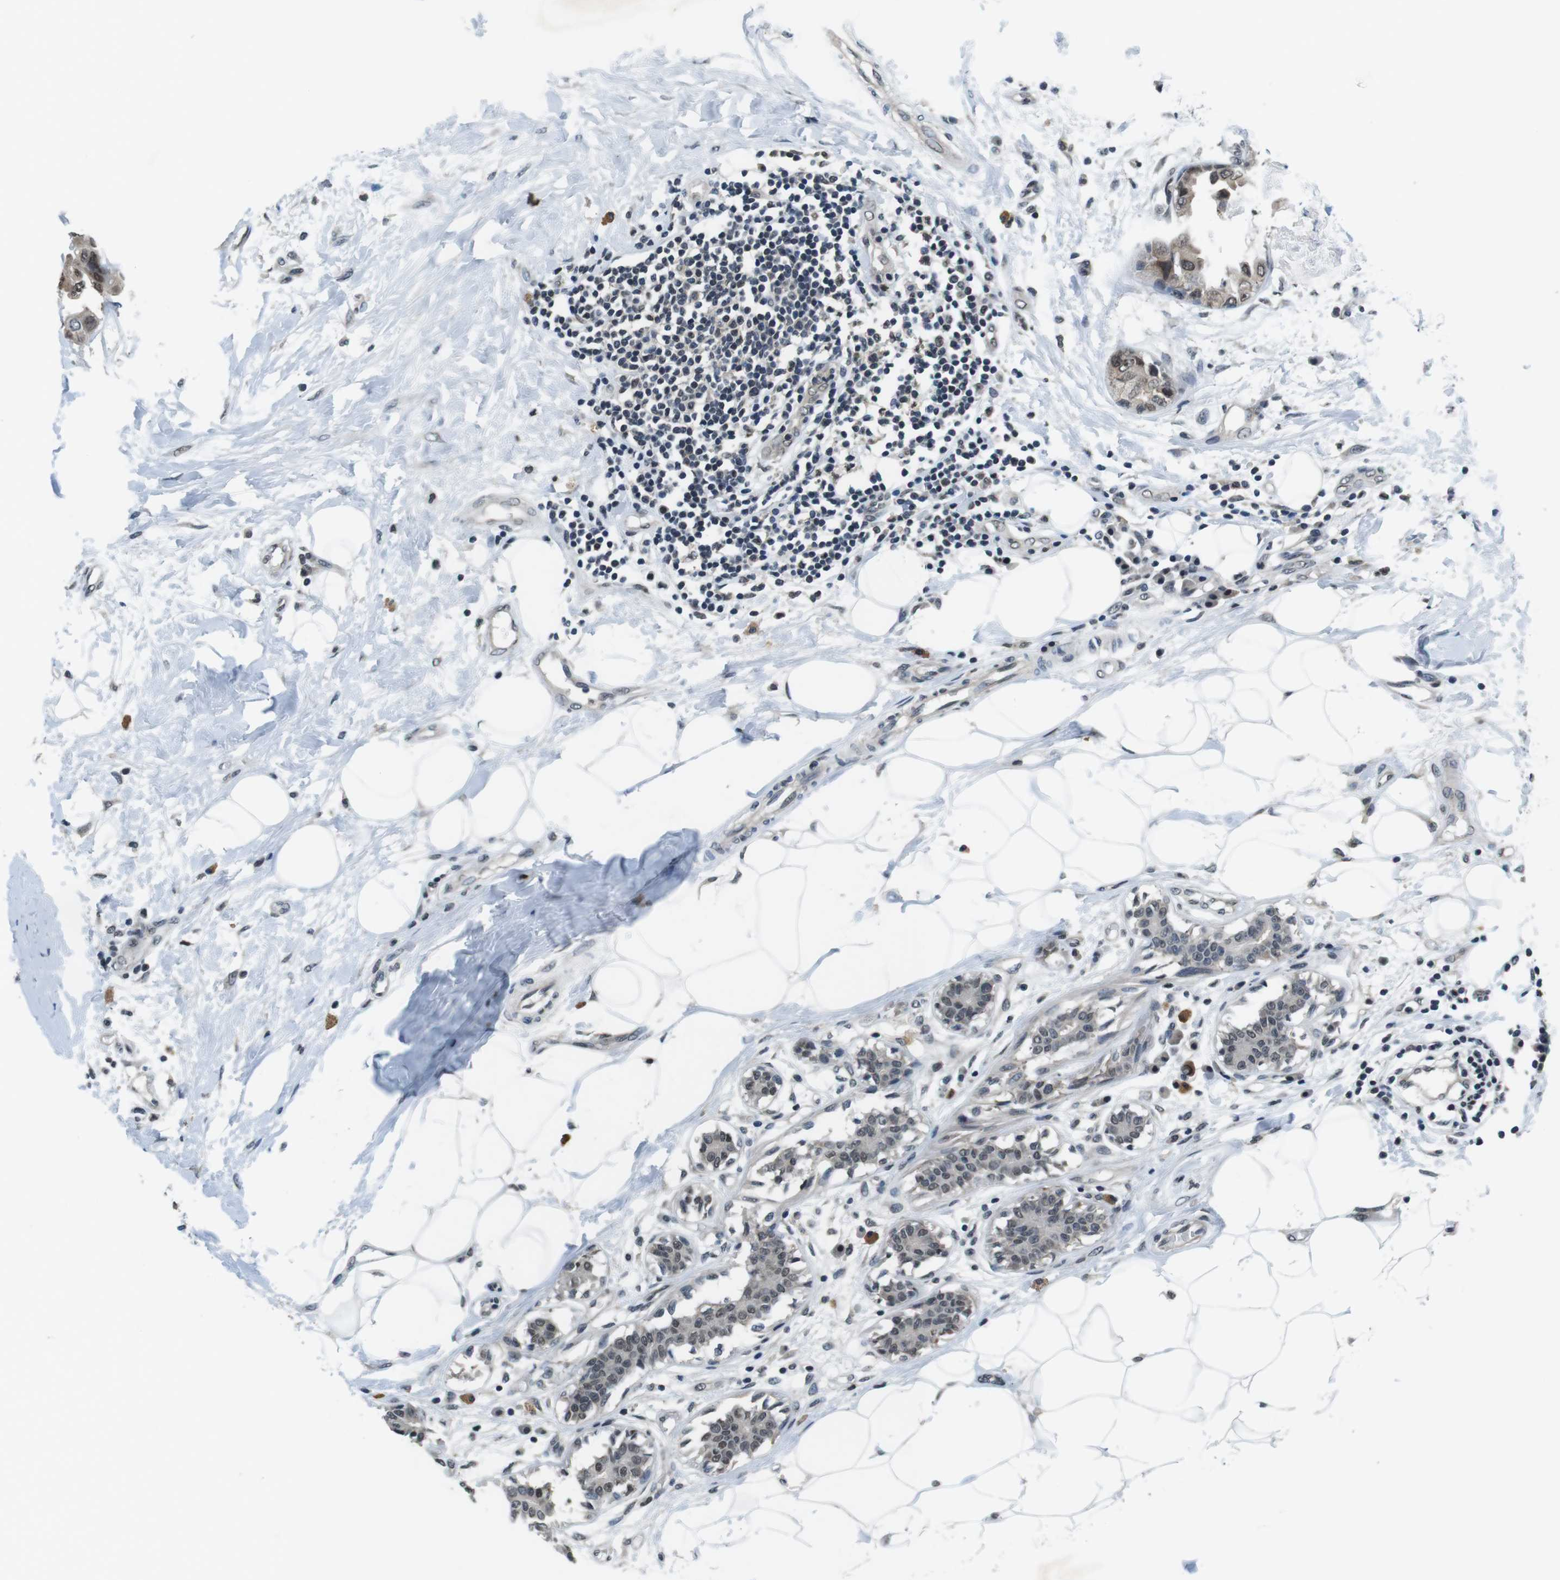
{"staining": {"intensity": "weak", "quantity": "25%-75%", "location": "cytoplasmic/membranous,nuclear"}, "tissue": "breast cancer", "cell_type": "Tumor cells", "image_type": "cancer", "snomed": [{"axis": "morphology", "description": "Duct carcinoma"}, {"axis": "topography", "description": "Breast"}], "caption": "Protein staining exhibits weak cytoplasmic/membranous and nuclear staining in about 25%-75% of tumor cells in breast cancer (infiltrating ductal carcinoma). The staining is performed using DAB brown chromogen to label protein expression. The nuclei are counter-stained blue using hematoxylin.", "gene": "NEK4", "patient": {"sex": "female", "age": 40}}